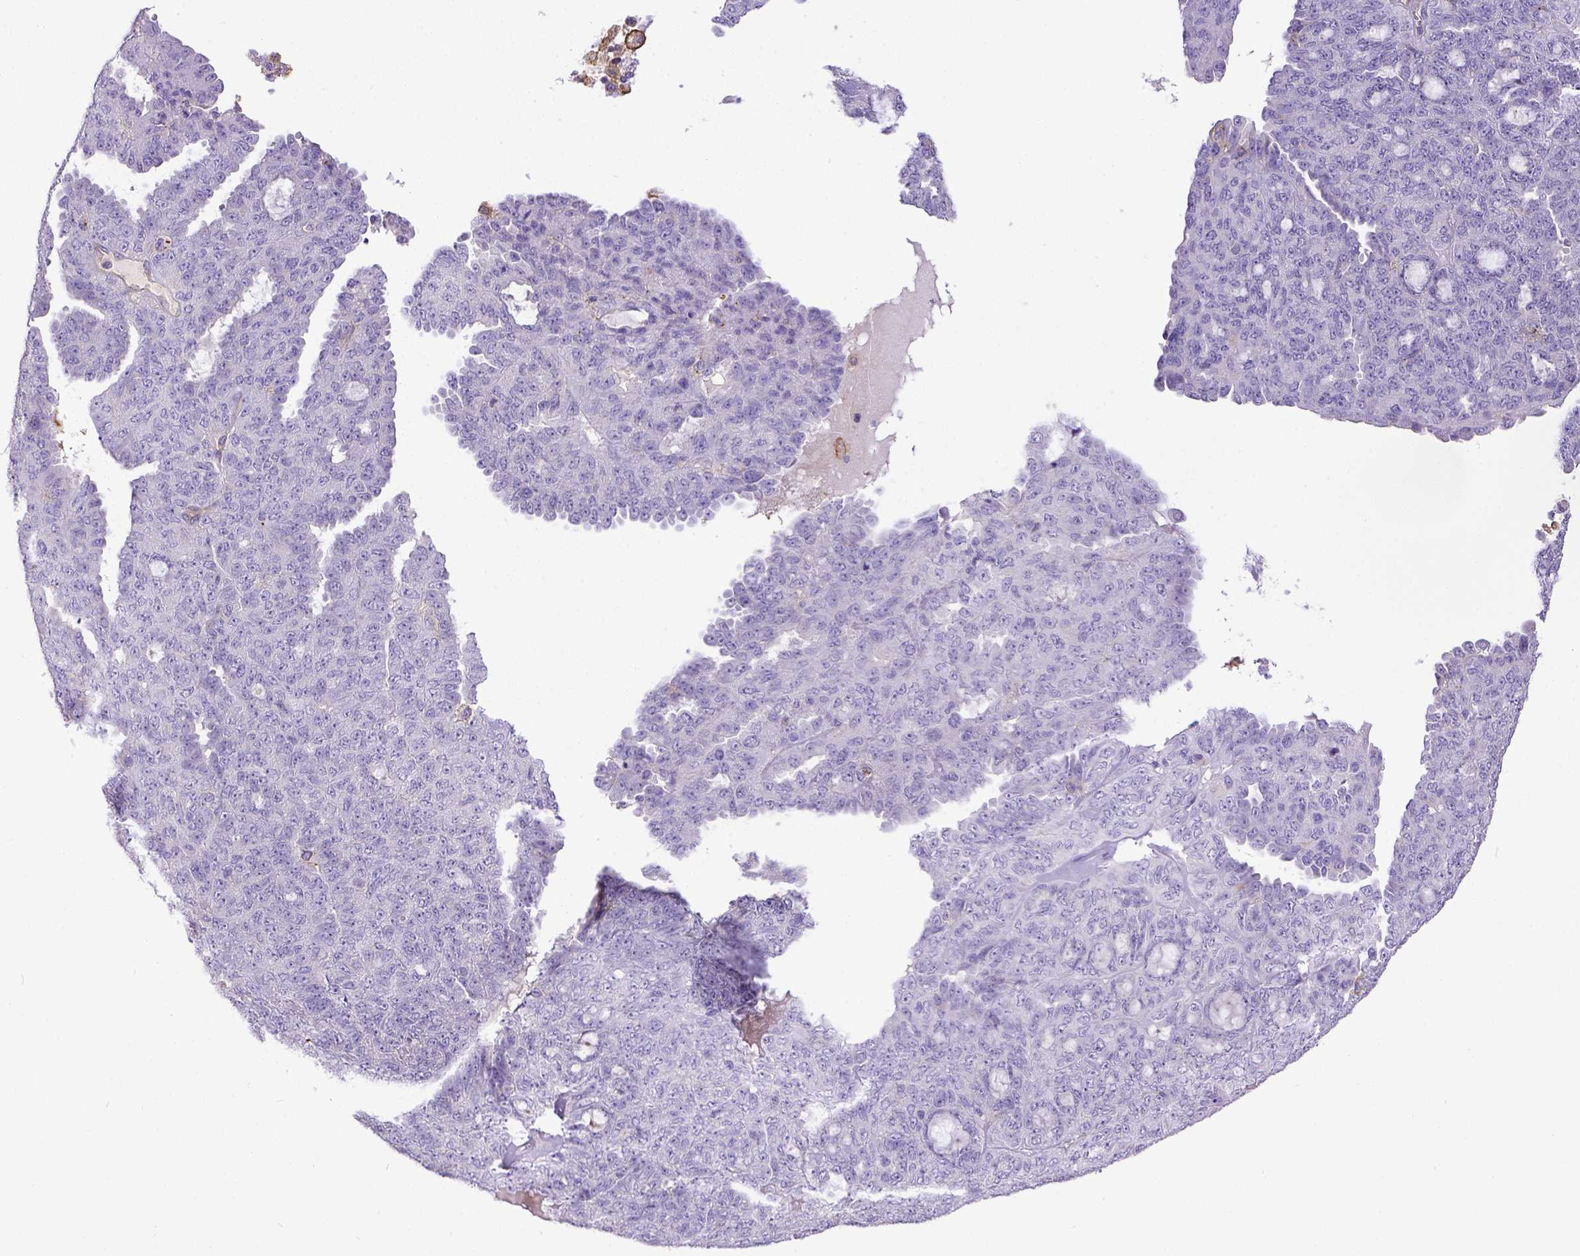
{"staining": {"intensity": "negative", "quantity": "none", "location": "none"}, "tissue": "ovarian cancer", "cell_type": "Tumor cells", "image_type": "cancer", "snomed": [{"axis": "morphology", "description": "Cystadenocarcinoma, serous, NOS"}, {"axis": "topography", "description": "Ovary"}], "caption": "The IHC image has no significant staining in tumor cells of ovarian cancer tissue. (DAB immunohistochemistry (IHC) with hematoxylin counter stain).", "gene": "CD40", "patient": {"sex": "female", "age": 71}}